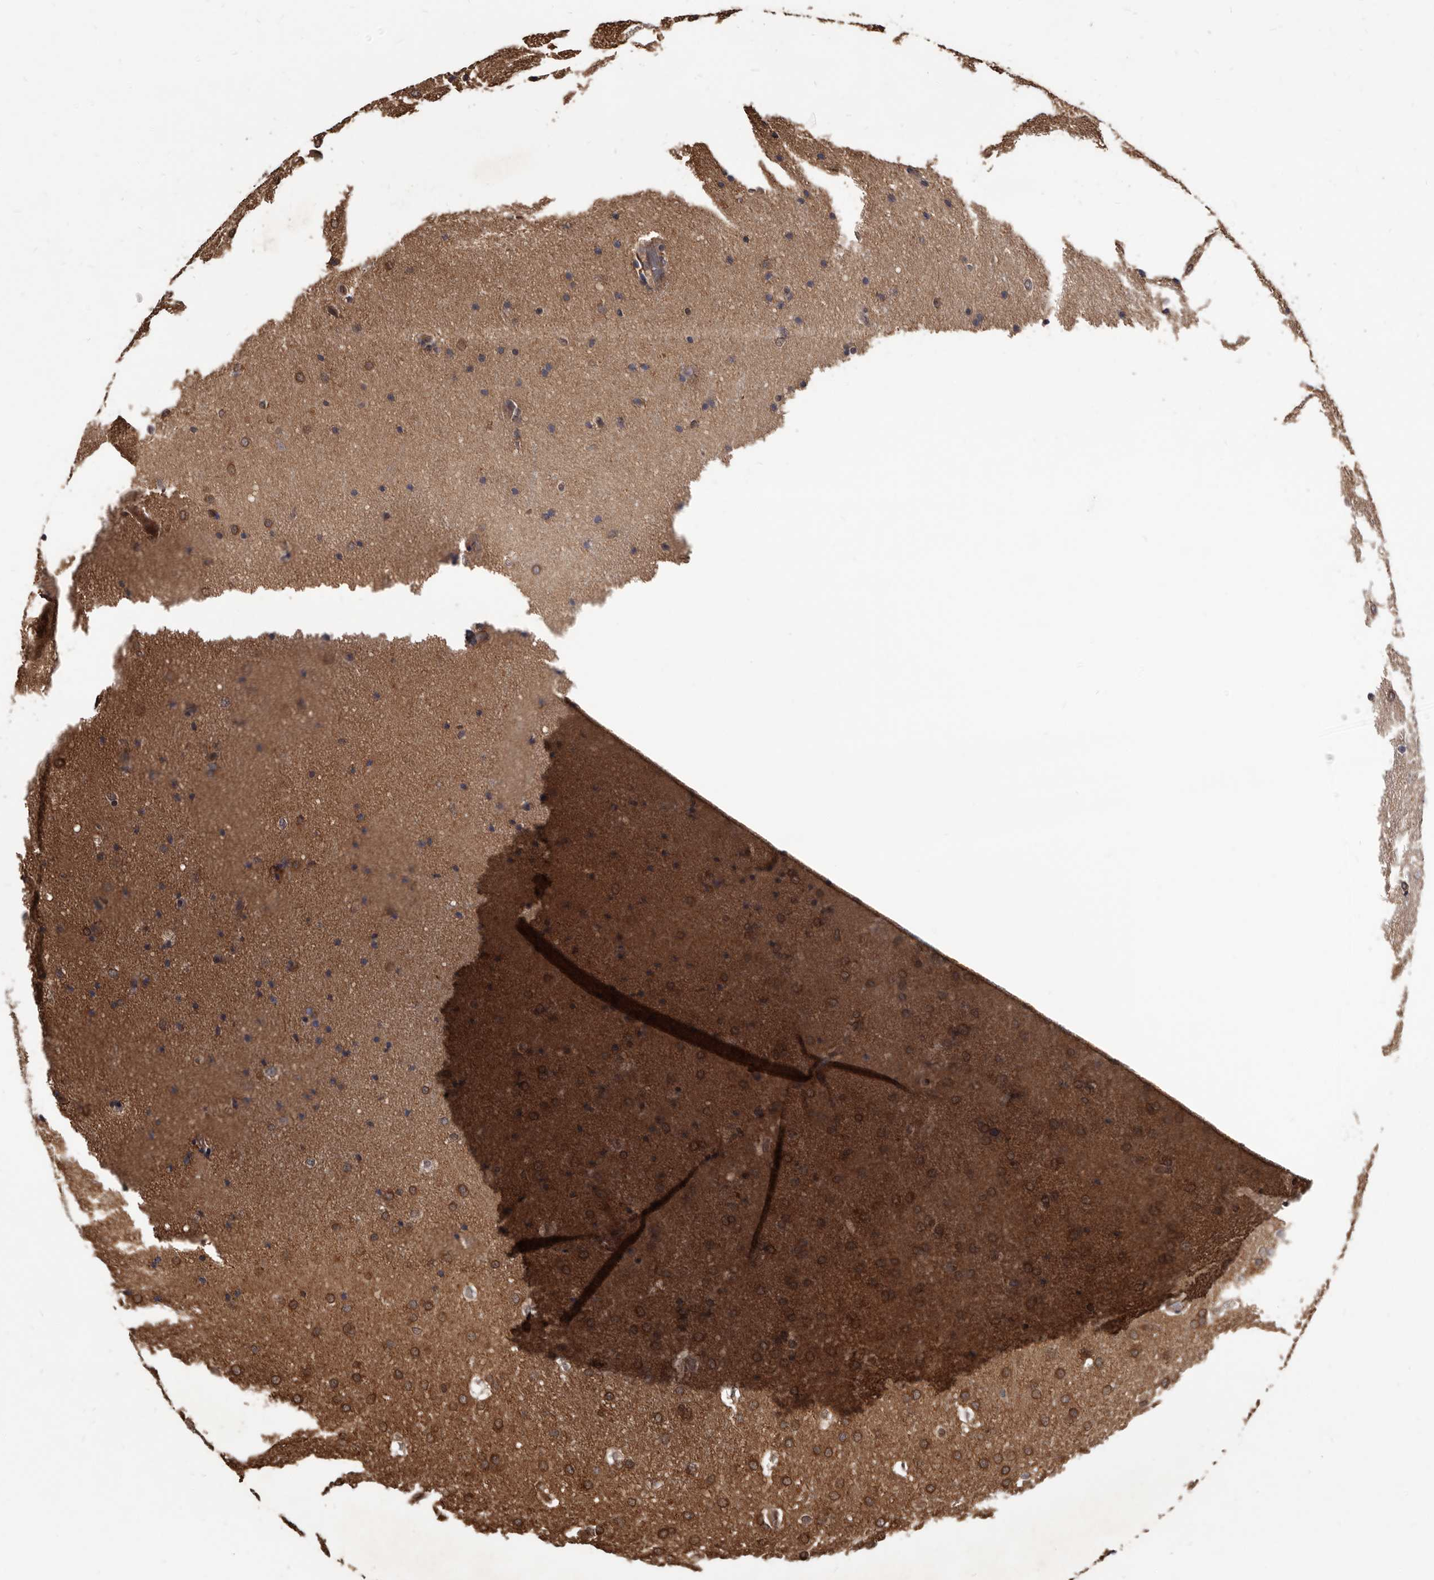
{"staining": {"intensity": "weak", "quantity": "25%-75%", "location": "cytoplasmic/membranous"}, "tissue": "glioma", "cell_type": "Tumor cells", "image_type": "cancer", "snomed": [{"axis": "morphology", "description": "Glioma, malignant, Low grade"}, {"axis": "topography", "description": "Brain"}], "caption": "Low-grade glioma (malignant) stained with a brown dye reveals weak cytoplasmic/membranous positive staining in about 25%-75% of tumor cells.", "gene": "ADAMTS20", "patient": {"sex": "female", "age": 37}}